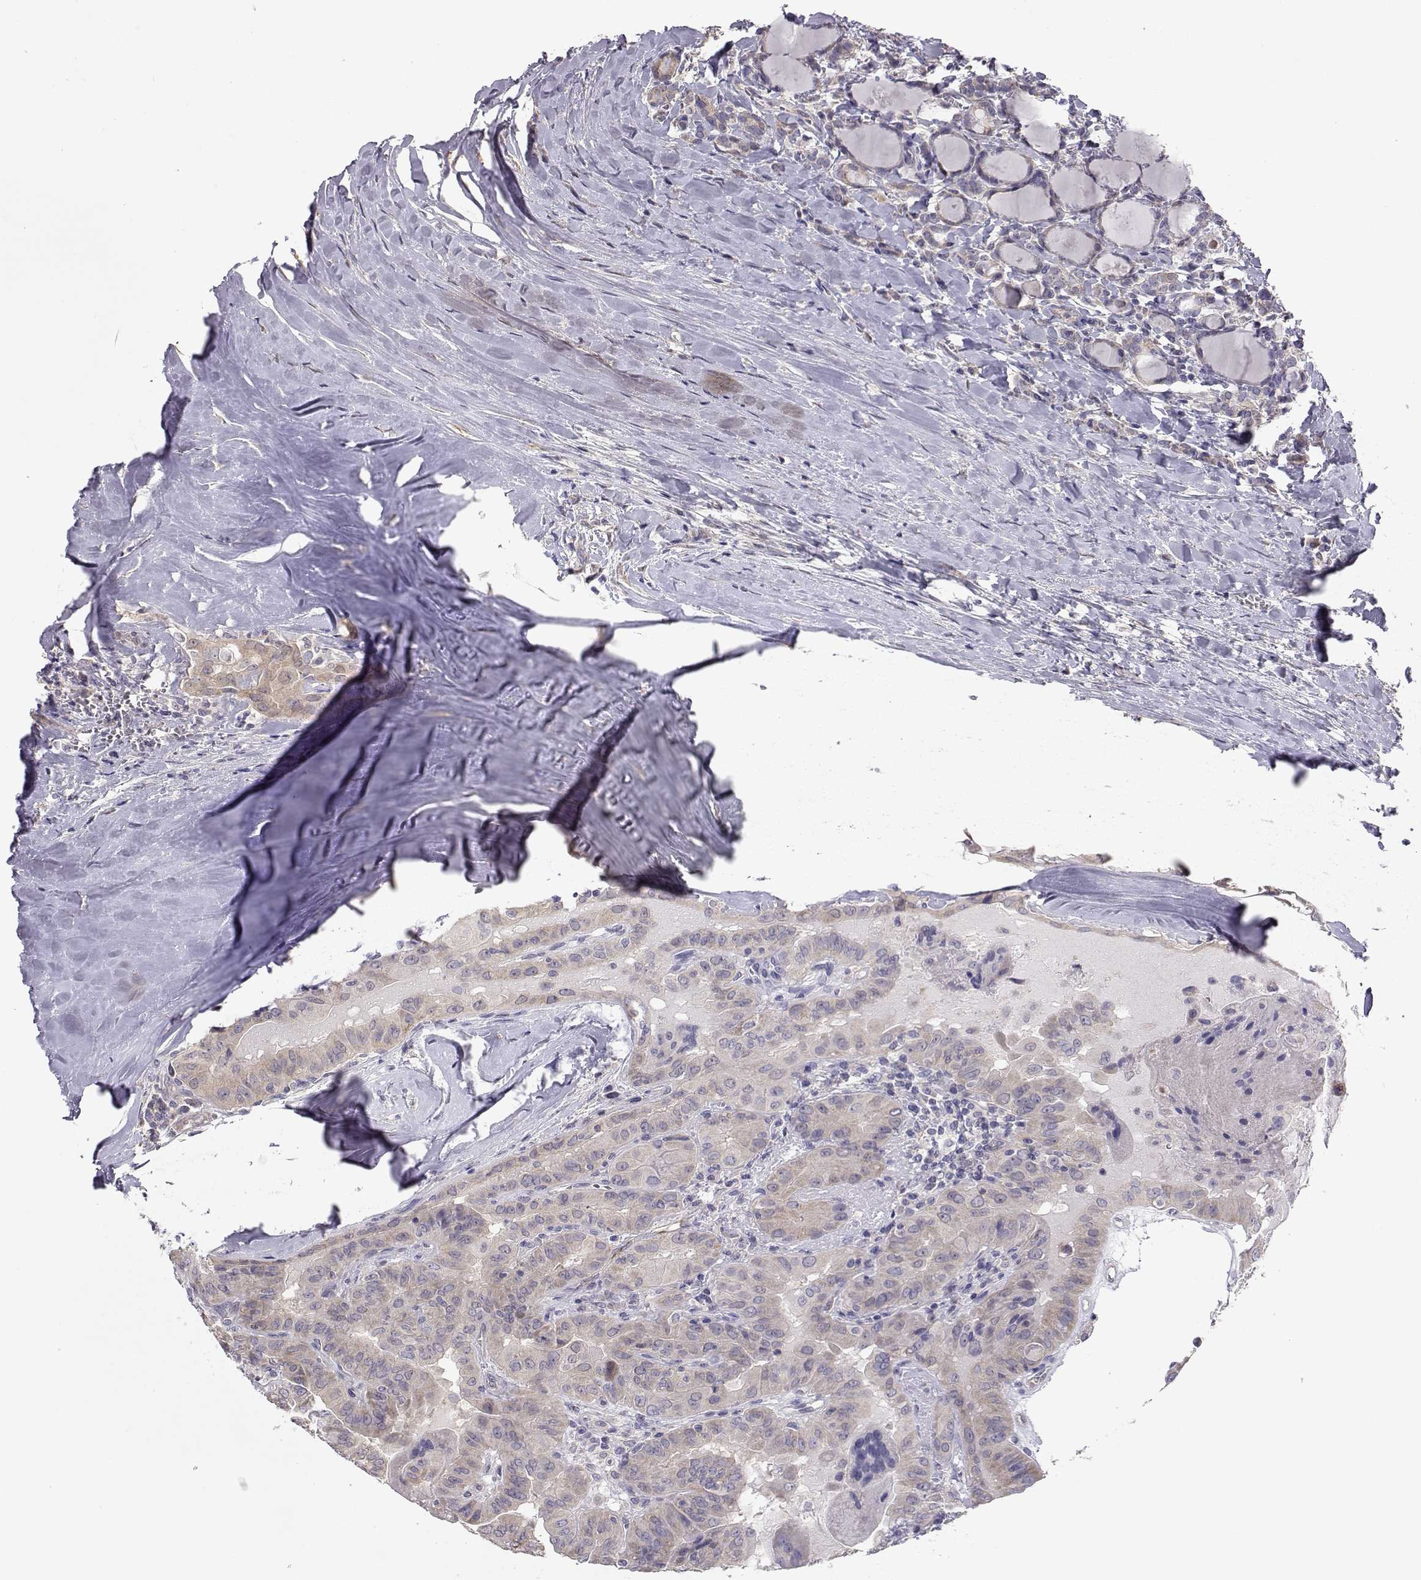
{"staining": {"intensity": "weak", "quantity": "25%-75%", "location": "cytoplasmic/membranous"}, "tissue": "thyroid cancer", "cell_type": "Tumor cells", "image_type": "cancer", "snomed": [{"axis": "morphology", "description": "Papillary adenocarcinoma, NOS"}, {"axis": "topography", "description": "Thyroid gland"}], "caption": "IHC staining of thyroid cancer (papillary adenocarcinoma), which exhibits low levels of weak cytoplasmic/membranous positivity in approximately 25%-75% of tumor cells indicating weak cytoplasmic/membranous protein staining. The staining was performed using DAB (3,3'-diaminobenzidine) (brown) for protein detection and nuclei were counterstained in hematoxylin (blue).", "gene": "NCAM2", "patient": {"sex": "female", "age": 37}}